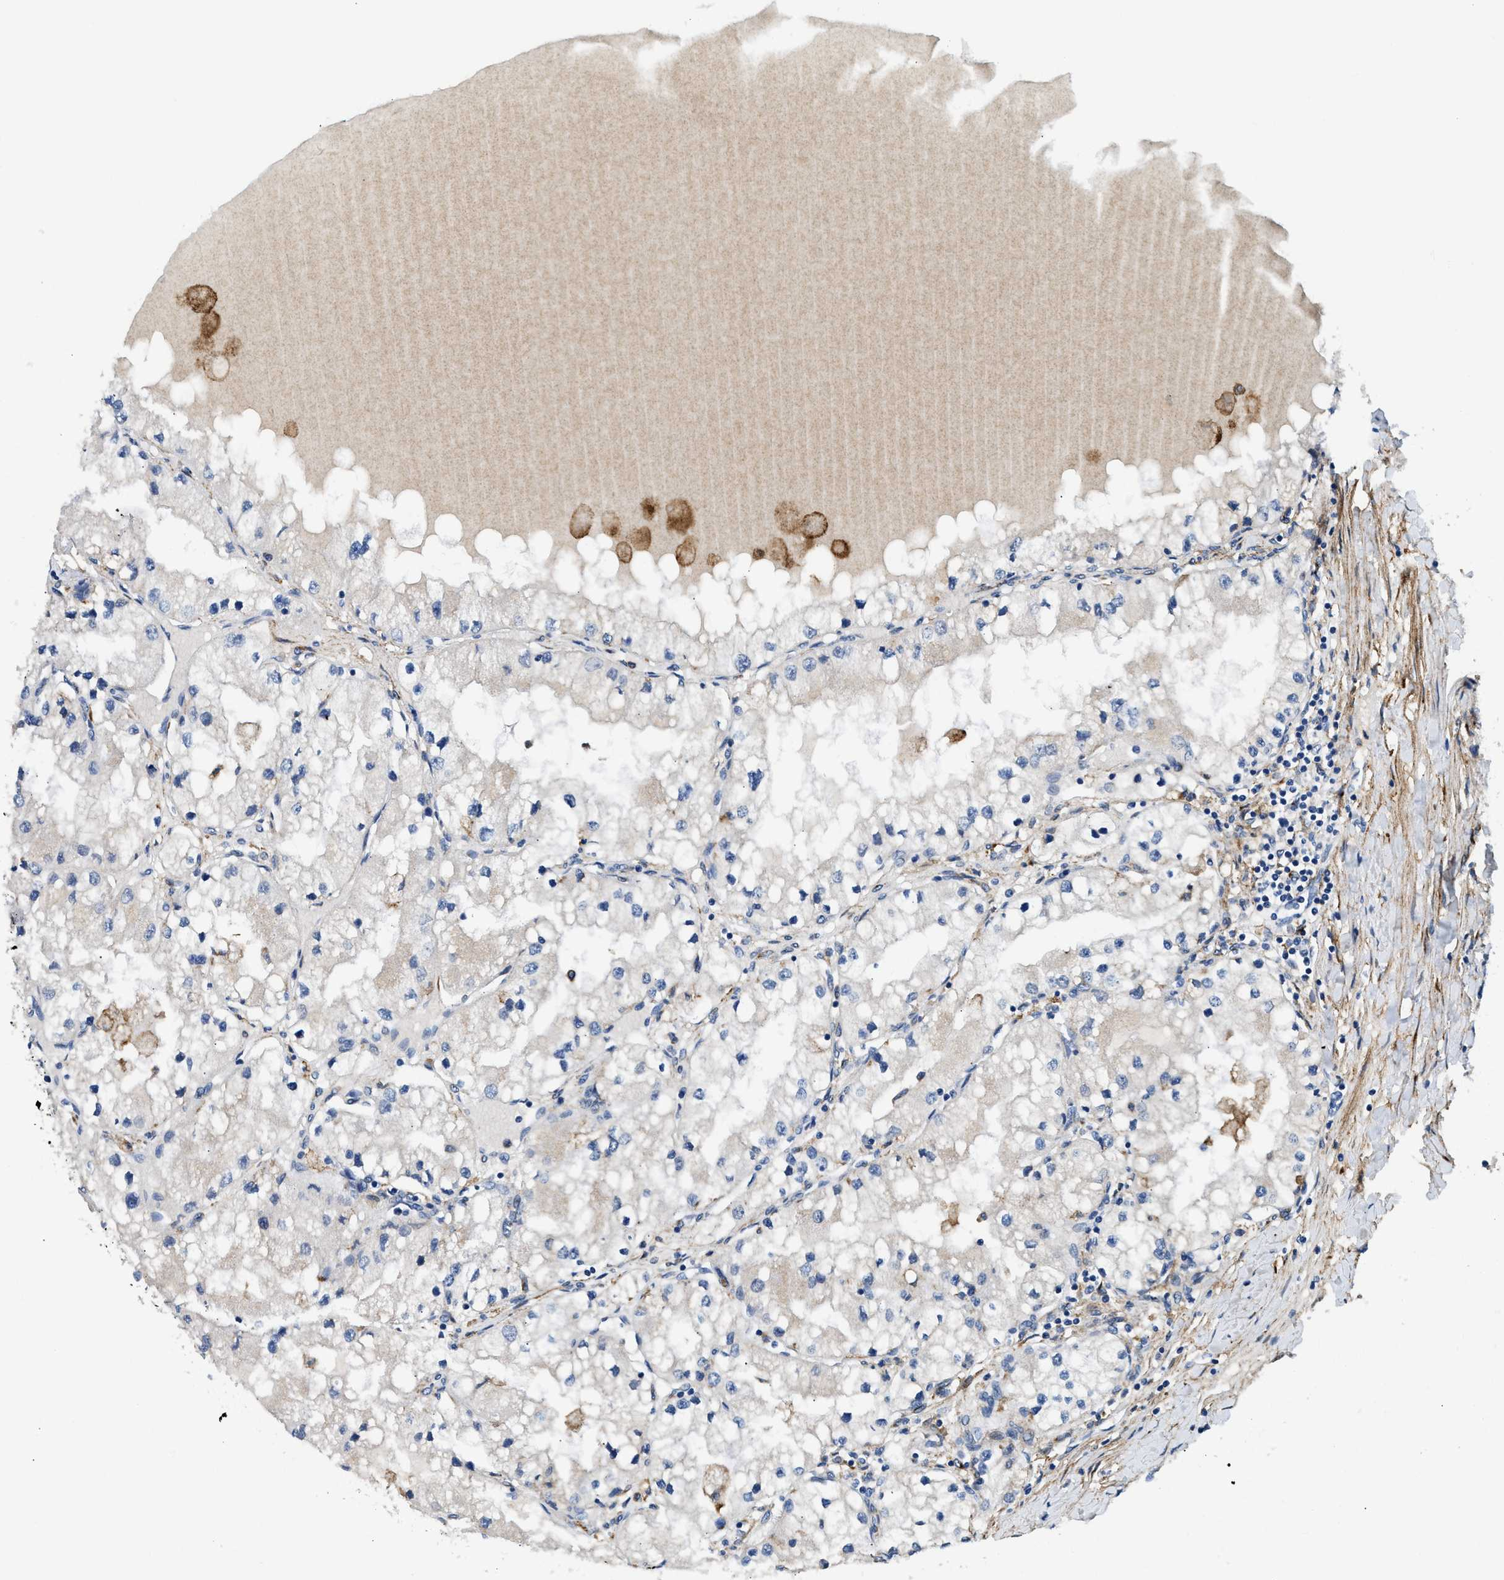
{"staining": {"intensity": "negative", "quantity": "none", "location": "none"}, "tissue": "renal cancer", "cell_type": "Tumor cells", "image_type": "cancer", "snomed": [{"axis": "morphology", "description": "Adenocarcinoma, NOS"}, {"axis": "topography", "description": "Kidney"}], "caption": "Immunohistochemistry (IHC) of renal cancer displays no positivity in tumor cells.", "gene": "LRP1", "patient": {"sex": "male", "age": 68}}